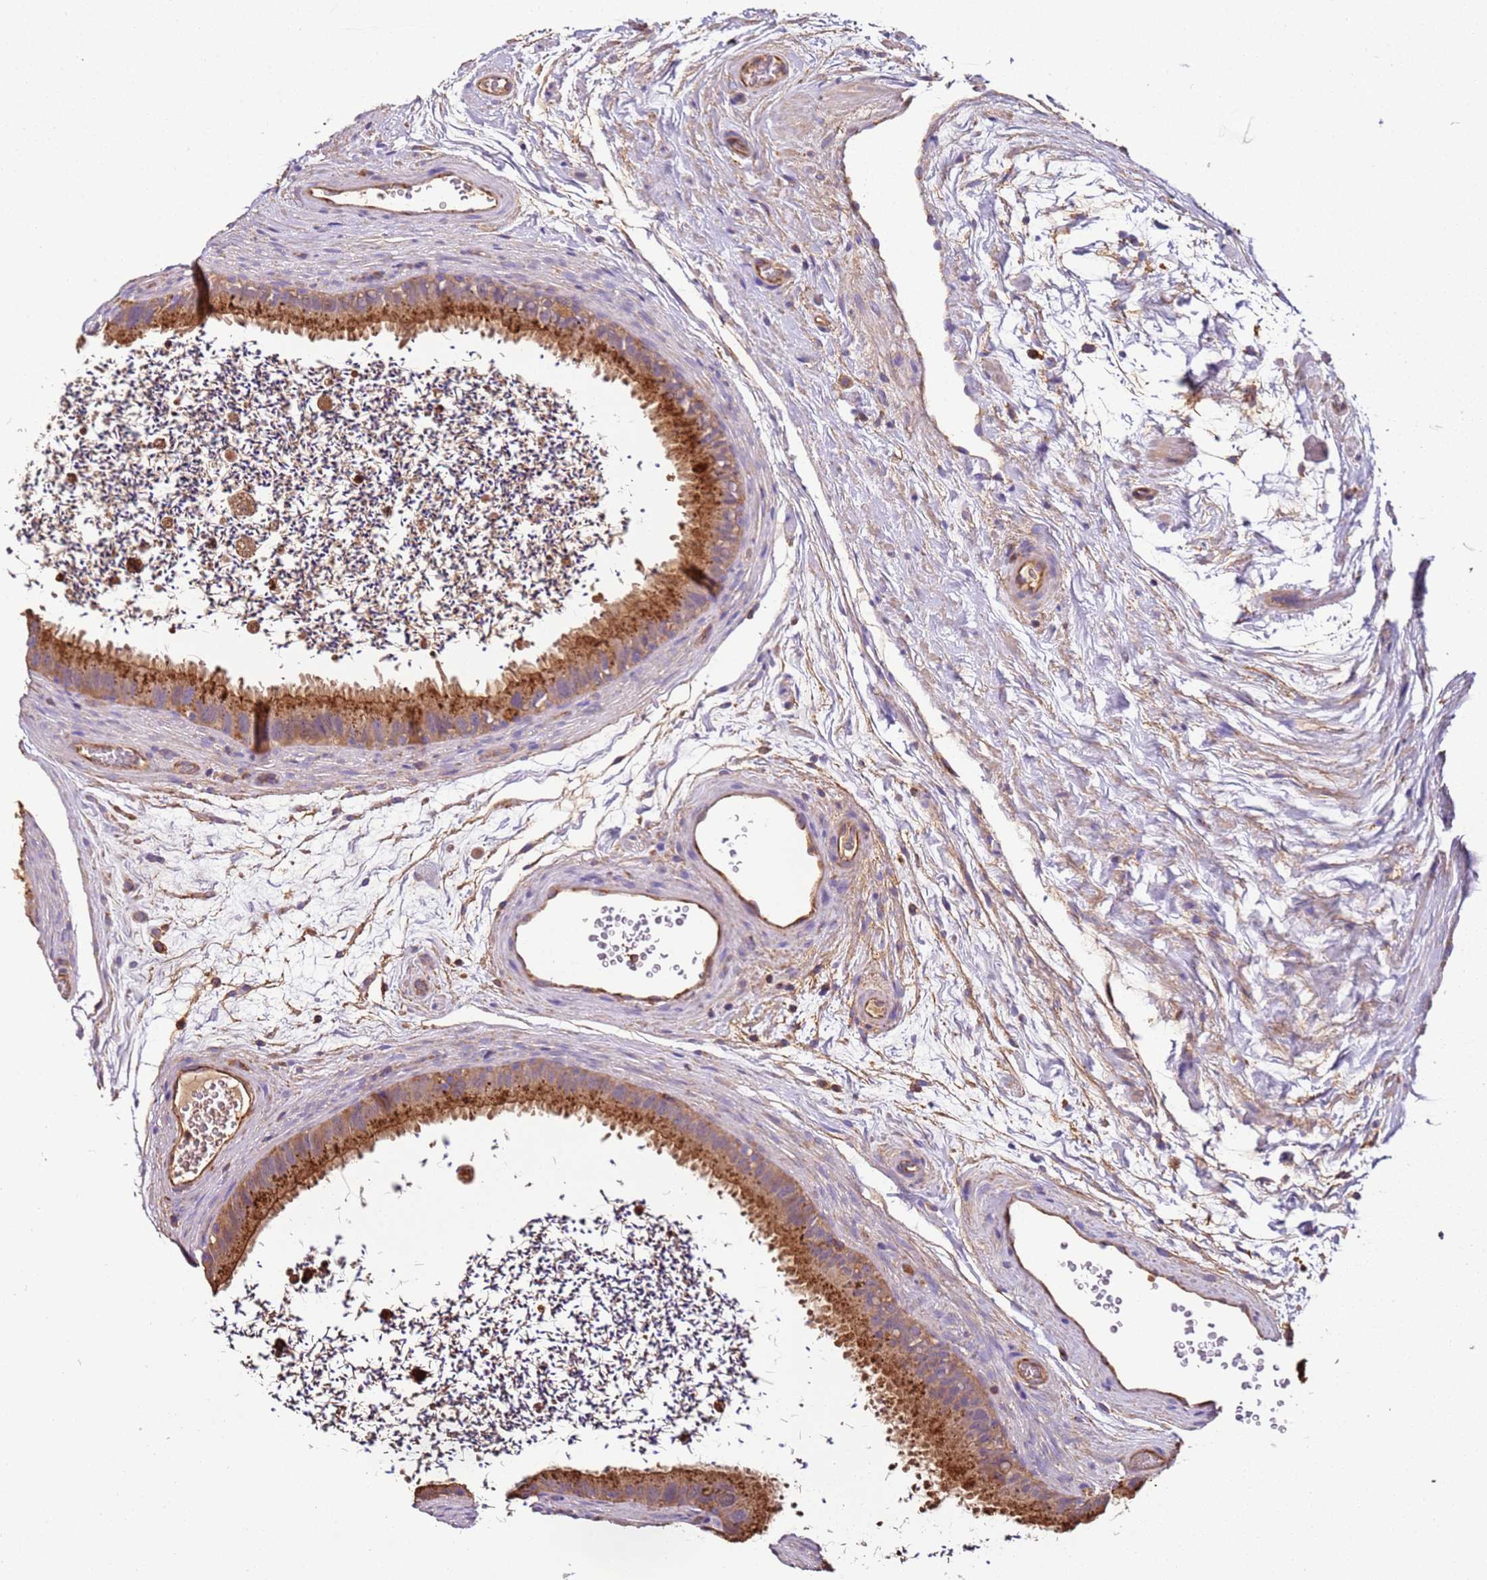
{"staining": {"intensity": "strong", "quantity": "25%-75%", "location": "cytoplasmic/membranous"}, "tissue": "epididymis", "cell_type": "Glandular cells", "image_type": "normal", "snomed": [{"axis": "morphology", "description": "Normal tissue, NOS"}, {"axis": "topography", "description": "Epididymis, spermatic cord, NOS"}], "caption": "DAB immunohistochemical staining of normal human epididymis reveals strong cytoplasmic/membranous protein positivity in approximately 25%-75% of glandular cells. (IHC, brightfield microscopy, high magnification).", "gene": "RMND5A", "patient": {"sex": "male", "age": 50}}